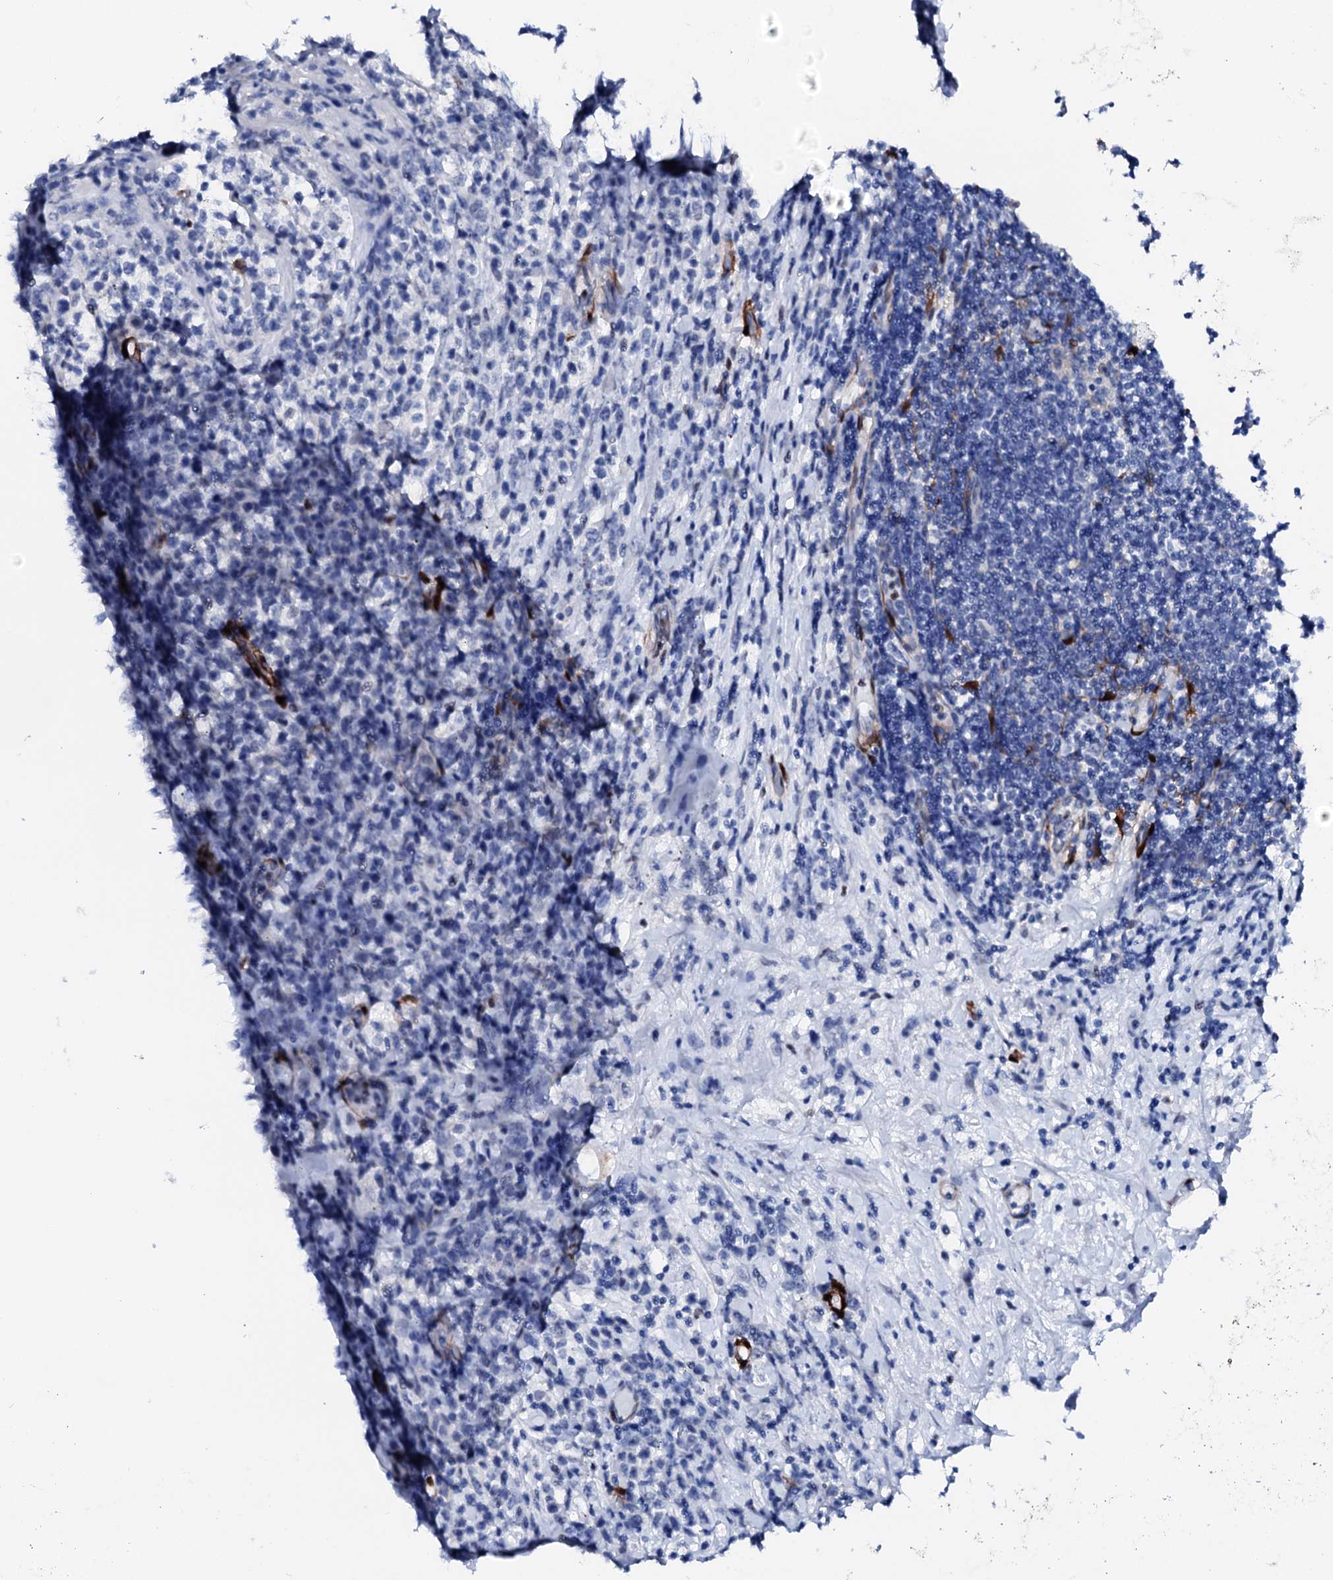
{"staining": {"intensity": "negative", "quantity": "none", "location": "none"}, "tissue": "lymphoma", "cell_type": "Tumor cells", "image_type": "cancer", "snomed": [{"axis": "morphology", "description": "Malignant lymphoma, non-Hodgkin's type, High grade"}, {"axis": "topography", "description": "Colon"}], "caption": "DAB (3,3'-diaminobenzidine) immunohistochemical staining of high-grade malignant lymphoma, non-Hodgkin's type demonstrates no significant positivity in tumor cells. (DAB (3,3'-diaminobenzidine) immunohistochemistry visualized using brightfield microscopy, high magnification).", "gene": "NRIP2", "patient": {"sex": "female", "age": 53}}